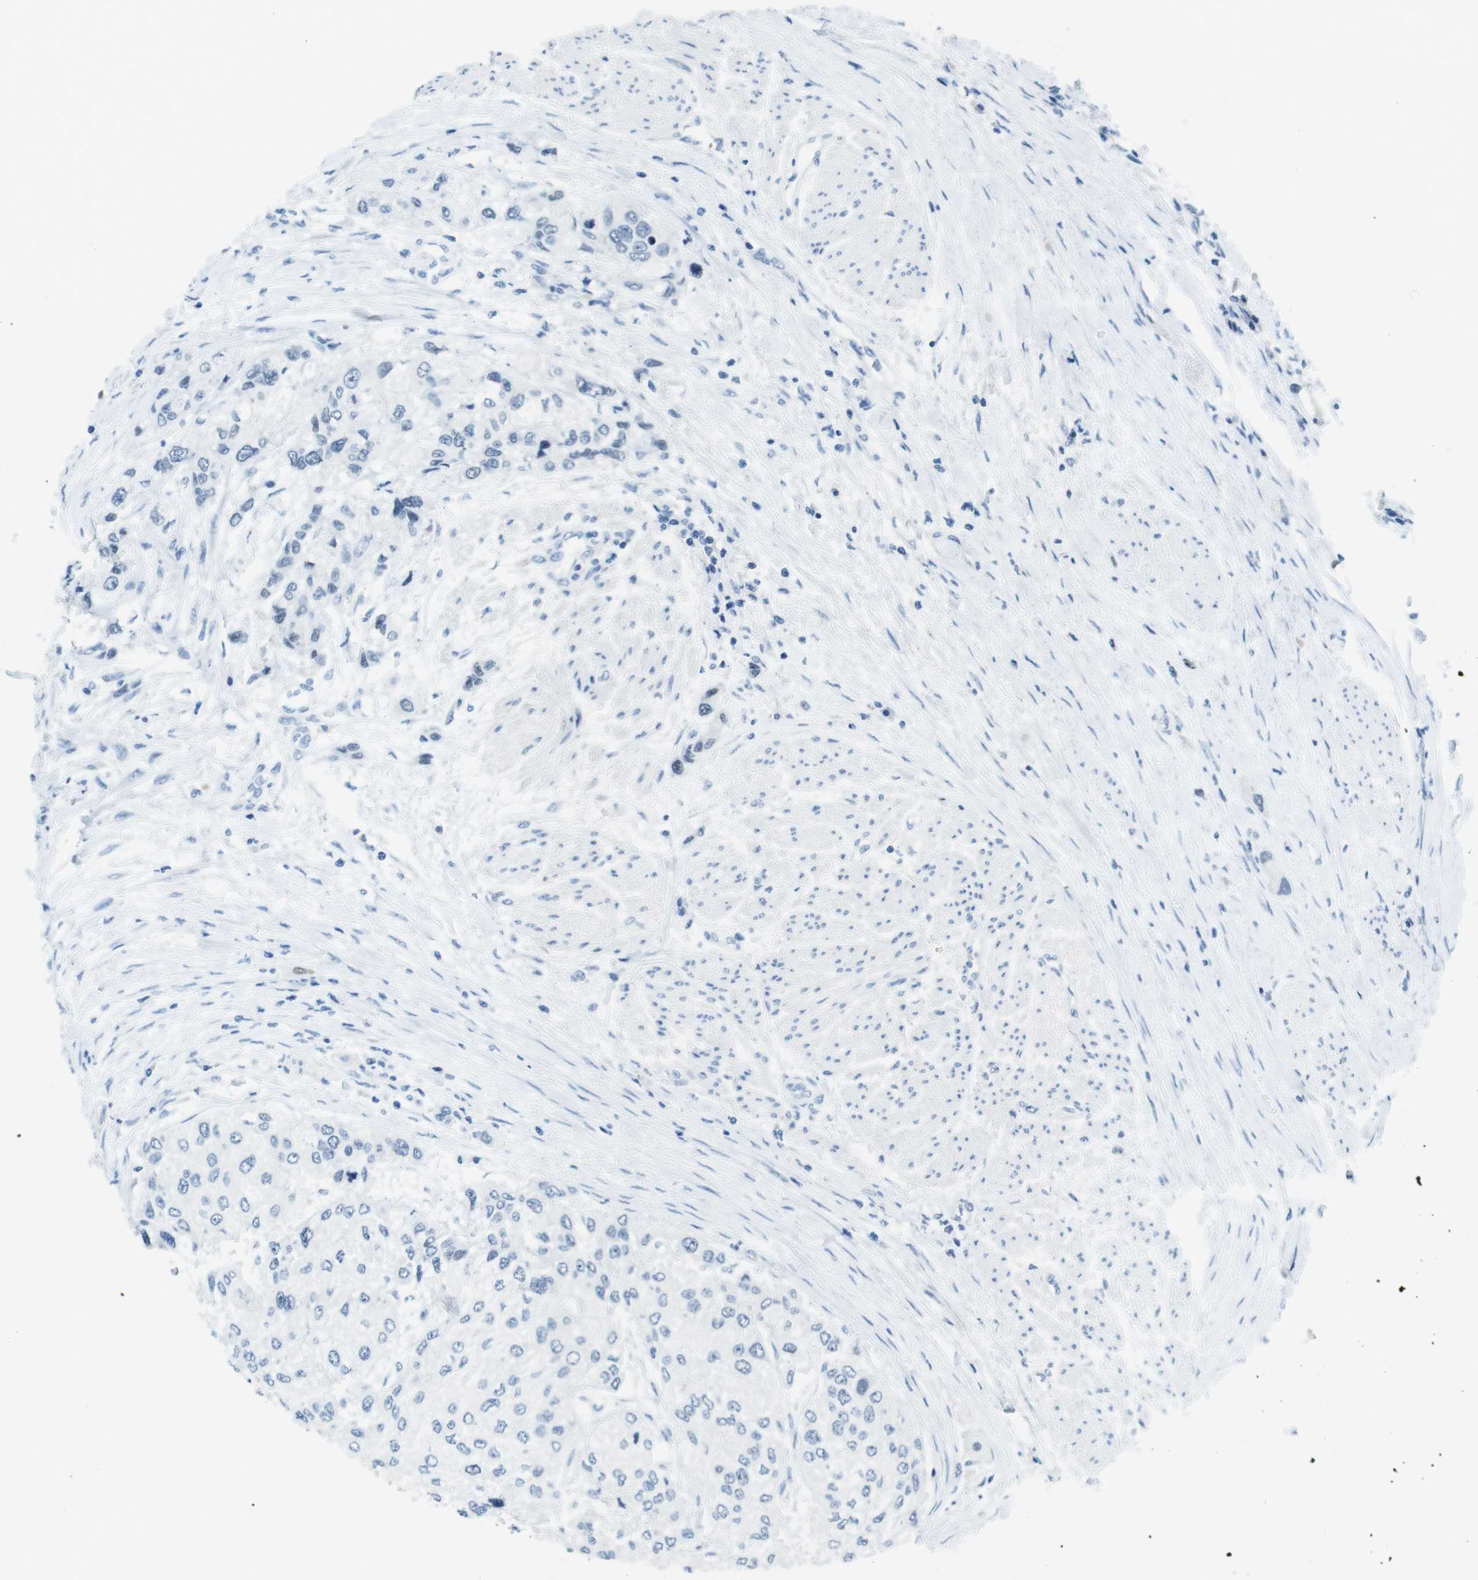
{"staining": {"intensity": "negative", "quantity": "none", "location": "none"}, "tissue": "urothelial cancer", "cell_type": "Tumor cells", "image_type": "cancer", "snomed": [{"axis": "morphology", "description": "Urothelial carcinoma, High grade"}, {"axis": "topography", "description": "Urinary bladder"}], "caption": "The histopathology image shows no staining of tumor cells in urothelial cancer.", "gene": "TFAP2C", "patient": {"sex": "female", "age": 56}}